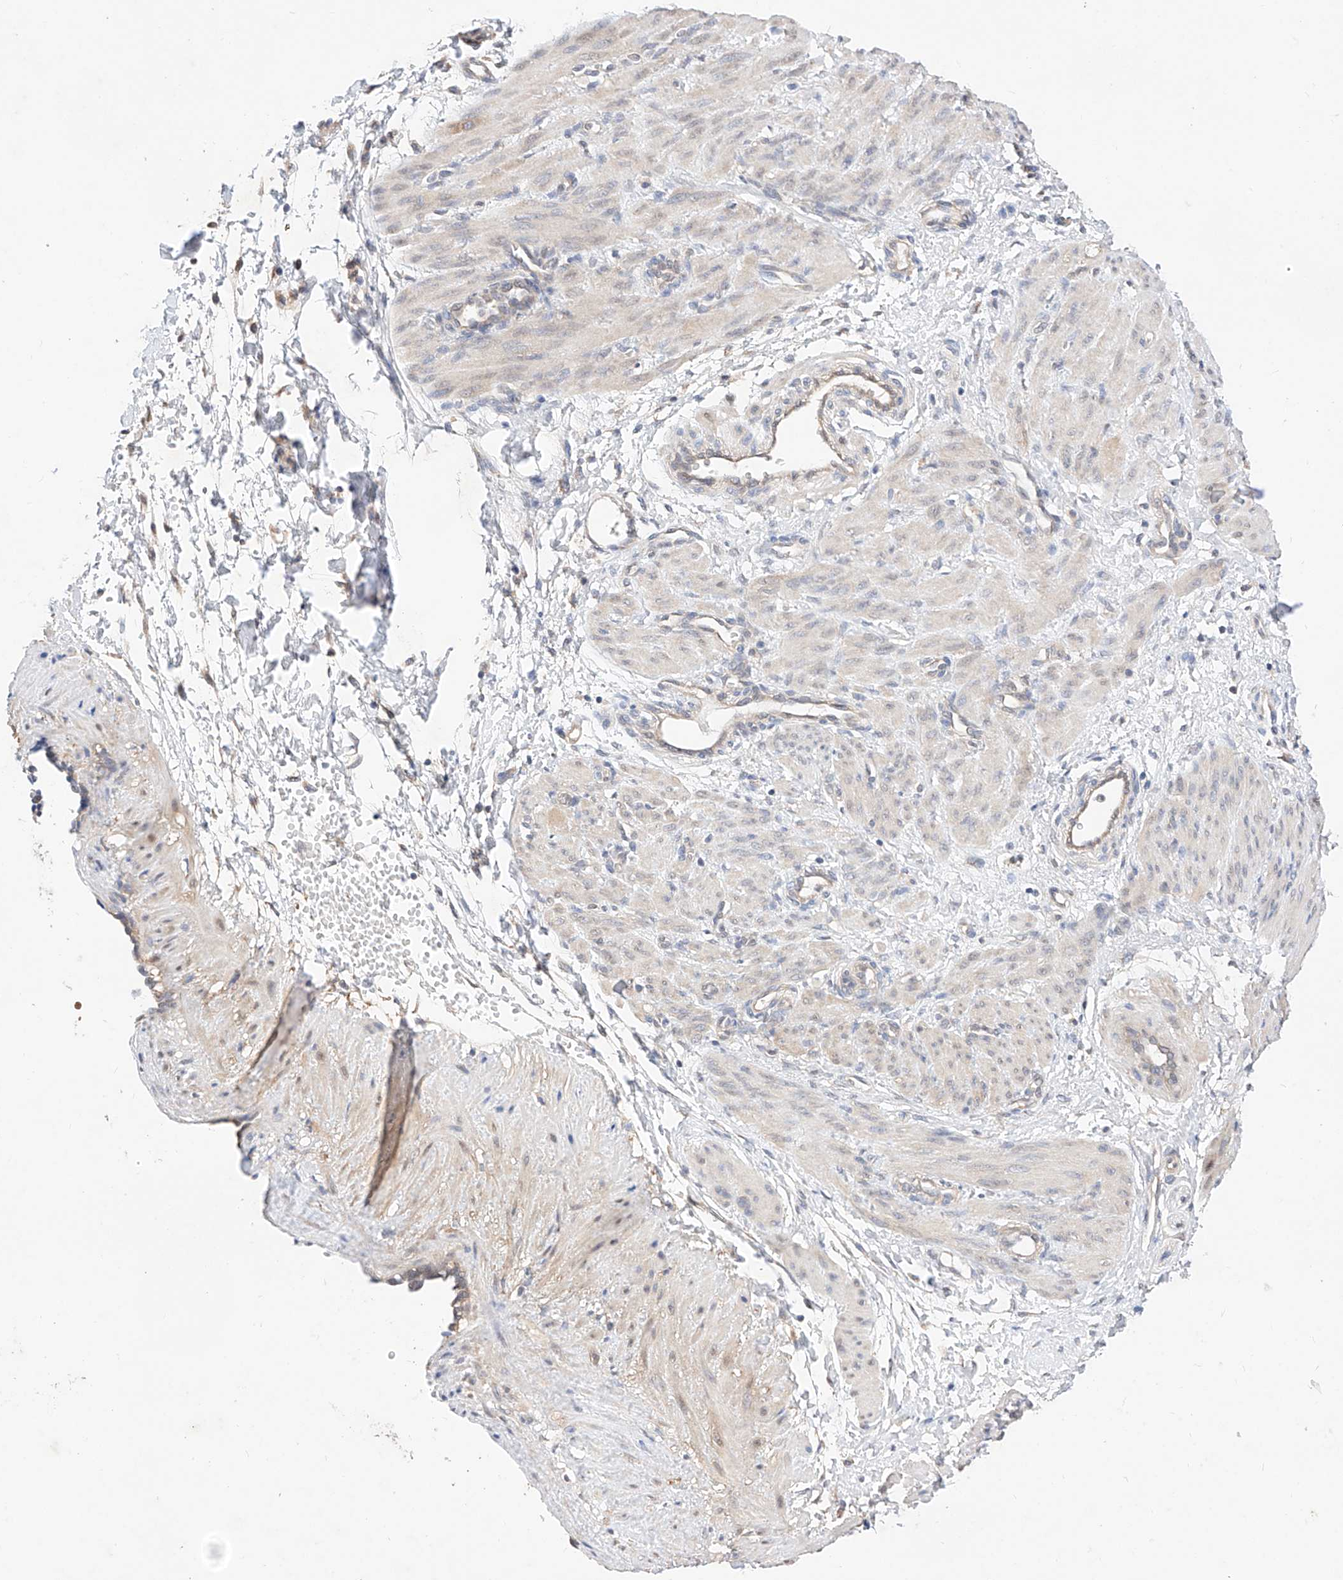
{"staining": {"intensity": "weak", "quantity": "25%-75%", "location": "cytoplasmic/membranous,nuclear"}, "tissue": "smooth muscle", "cell_type": "Smooth muscle cells", "image_type": "normal", "snomed": [{"axis": "morphology", "description": "Normal tissue, NOS"}, {"axis": "topography", "description": "Endometrium"}], "caption": "This histopathology image demonstrates immunohistochemistry staining of benign smooth muscle, with low weak cytoplasmic/membranous,nuclear expression in about 25%-75% of smooth muscle cells.", "gene": "ZSCAN4", "patient": {"sex": "female", "age": 33}}